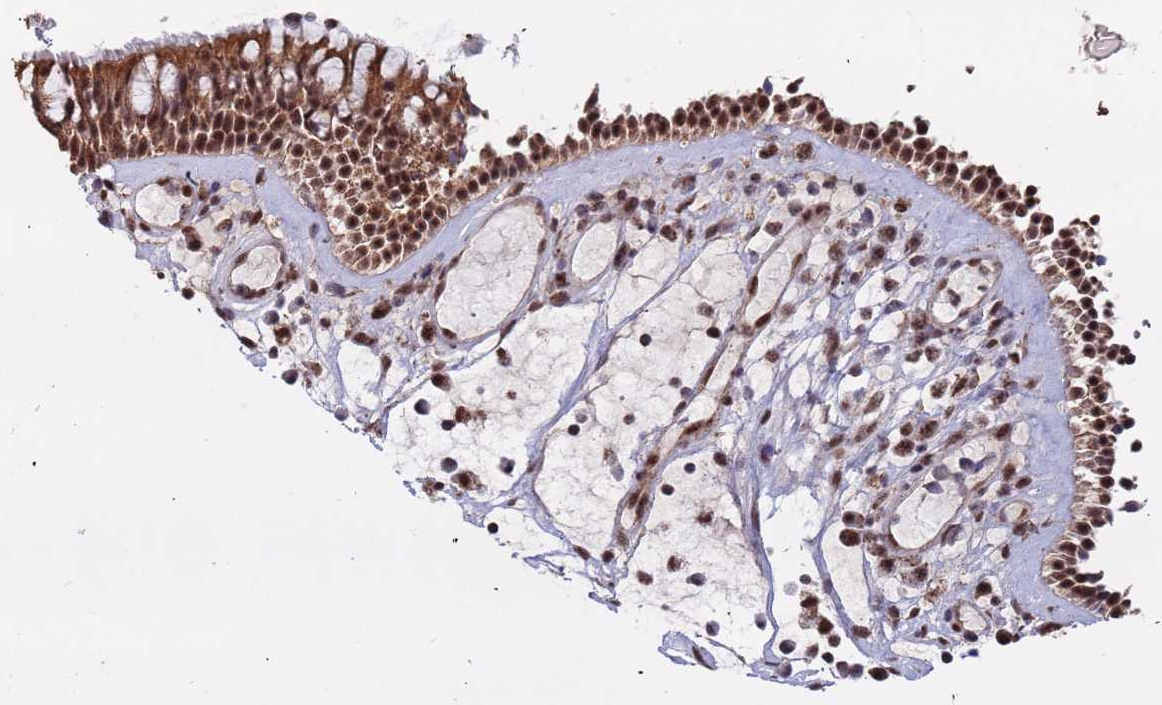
{"staining": {"intensity": "moderate", "quantity": ">75%", "location": "cytoplasmic/membranous,nuclear"}, "tissue": "nasopharynx", "cell_type": "Respiratory epithelial cells", "image_type": "normal", "snomed": [{"axis": "morphology", "description": "Normal tissue, NOS"}, {"axis": "morphology", "description": "Inflammation, NOS"}, {"axis": "morphology", "description": "Malignant melanoma, Metastatic site"}, {"axis": "topography", "description": "Nasopharynx"}], "caption": "Immunohistochemical staining of unremarkable human nasopharynx displays moderate cytoplasmic/membranous,nuclear protein positivity in about >75% of respiratory epithelial cells.", "gene": "DENND2B", "patient": {"sex": "male", "age": 70}}